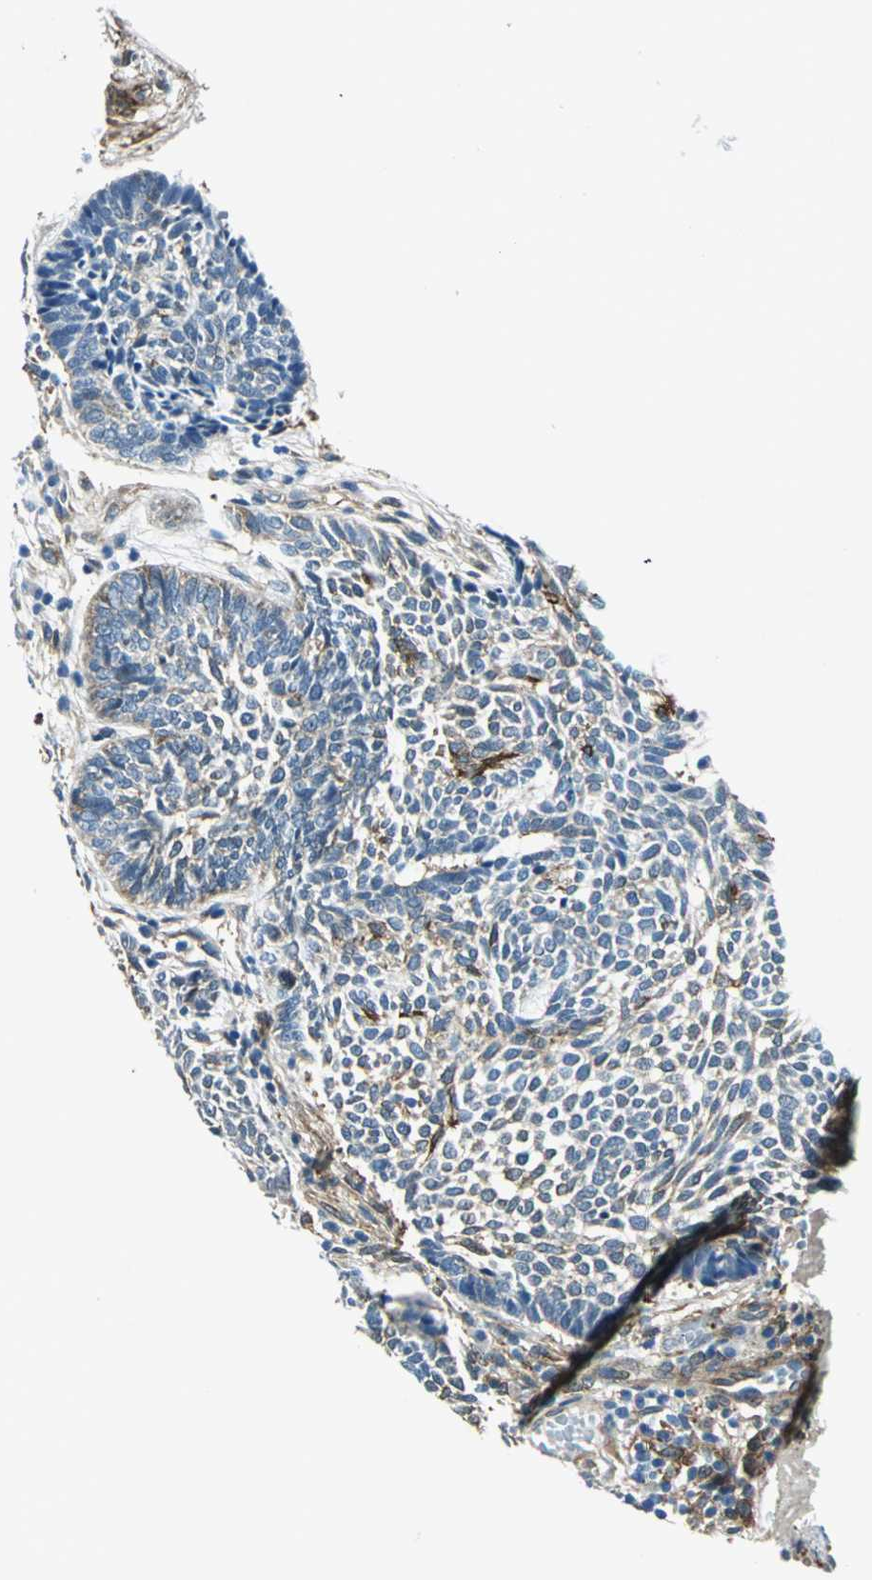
{"staining": {"intensity": "moderate", "quantity": ">75%", "location": "cytoplasmic/membranous"}, "tissue": "skin cancer", "cell_type": "Tumor cells", "image_type": "cancer", "snomed": [{"axis": "morphology", "description": "Normal tissue, NOS"}, {"axis": "morphology", "description": "Basal cell carcinoma"}, {"axis": "topography", "description": "Skin"}], "caption": "A photomicrograph showing moderate cytoplasmic/membranous staining in about >75% of tumor cells in basal cell carcinoma (skin), as visualized by brown immunohistochemical staining.", "gene": "HSPB1", "patient": {"sex": "male", "age": 87}}